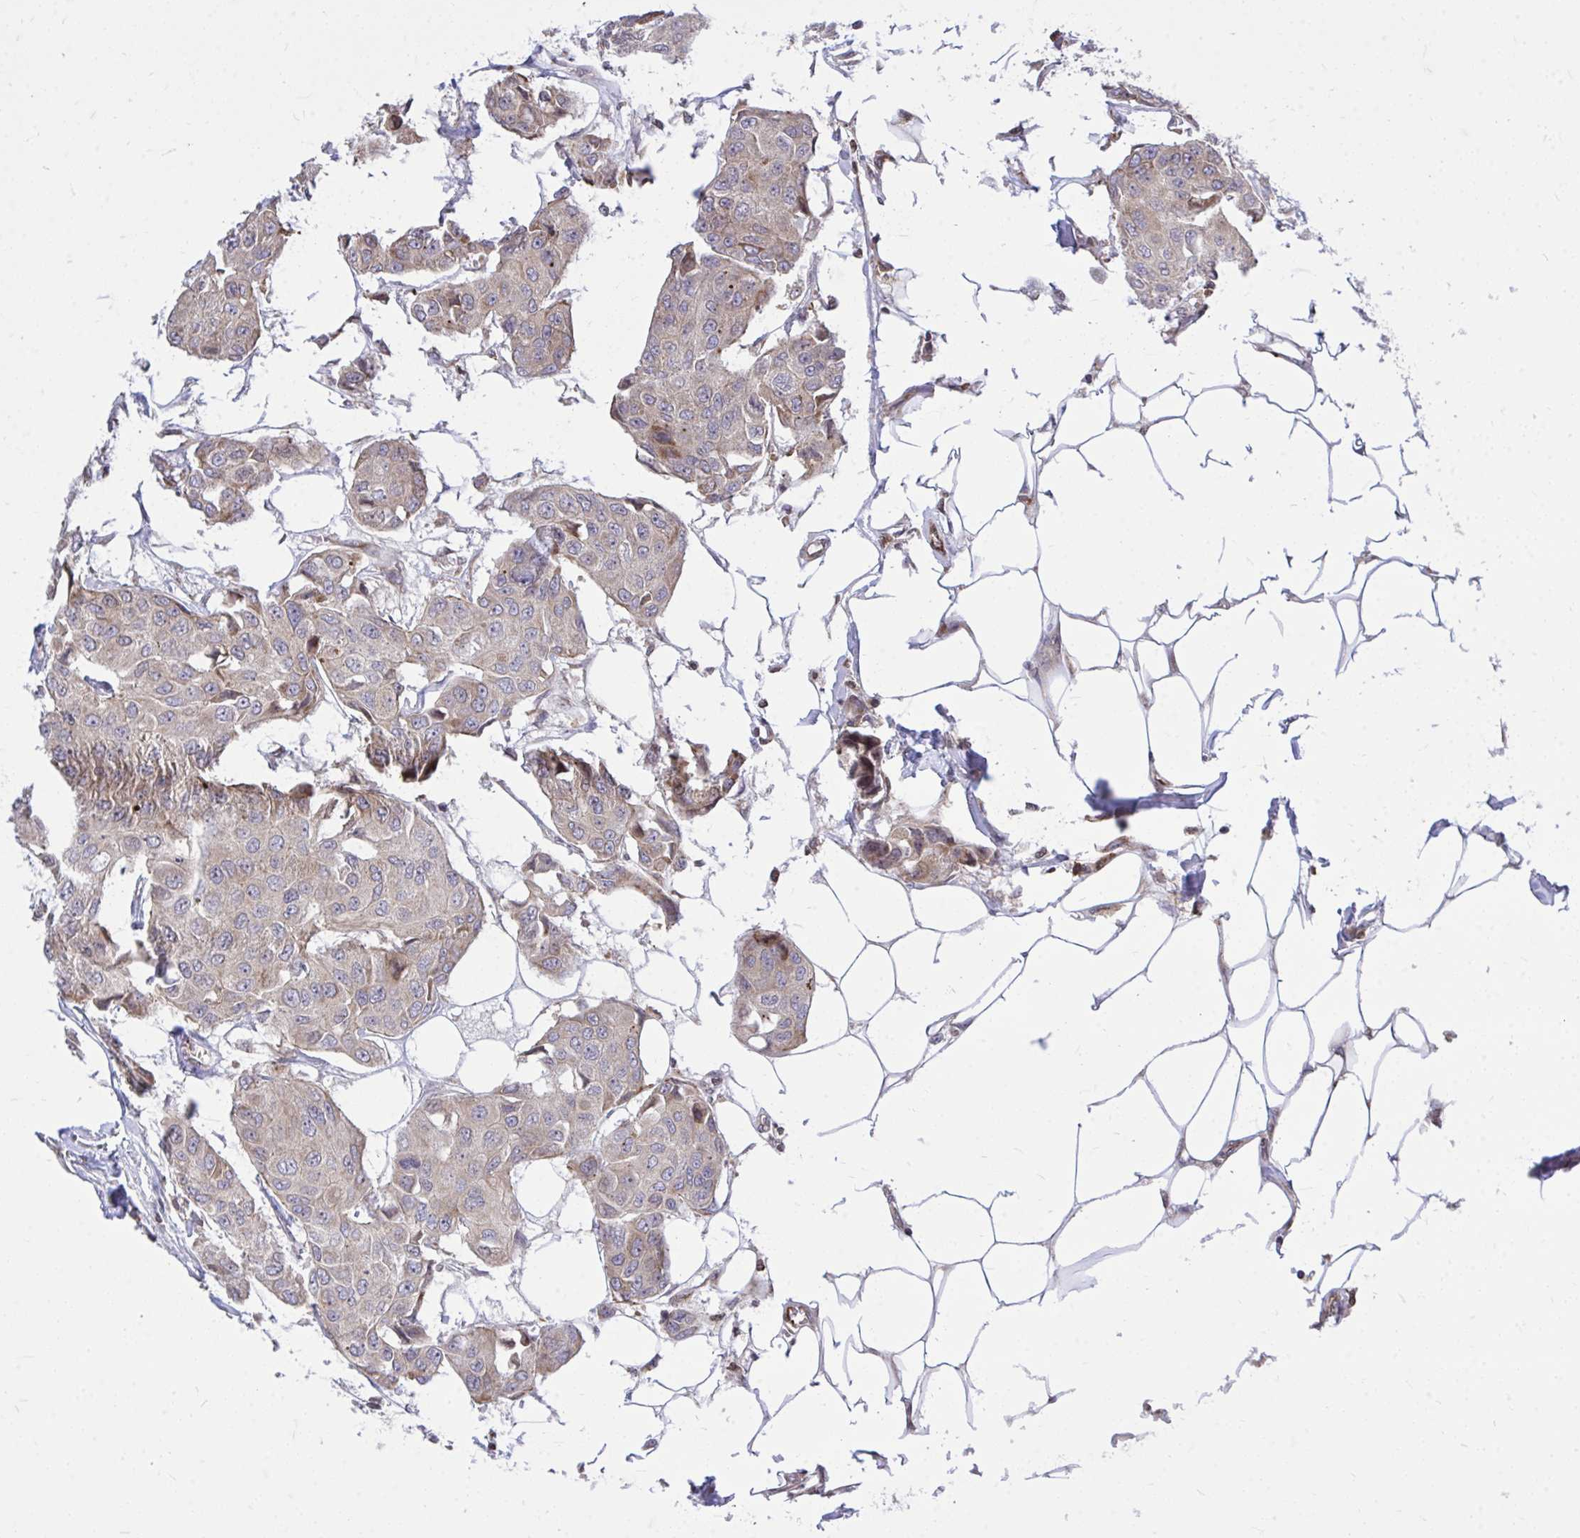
{"staining": {"intensity": "weak", "quantity": "<25%", "location": "cytoplasmic/membranous"}, "tissue": "breast cancer", "cell_type": "Tumor cells", "image_type": "cancer", "snomed": [{"axis": "morphology", "description": "Duct carcinoma"}, {"axis": "topography", "description": "Breast"}, {"axis": "topography", "description": "Lymph node"}], "caption": "Immunohistochemistry photomicrograph of neoplastic tissue: human breast intraductal carcinoma stained with DAB (3,3'-diaminobenzidine) demonstrates no significant protein staining in tumor cells. Nuclei are stained in blue.", "gene": "METTL9", "patient": {"sex": "female", "age": 80}}